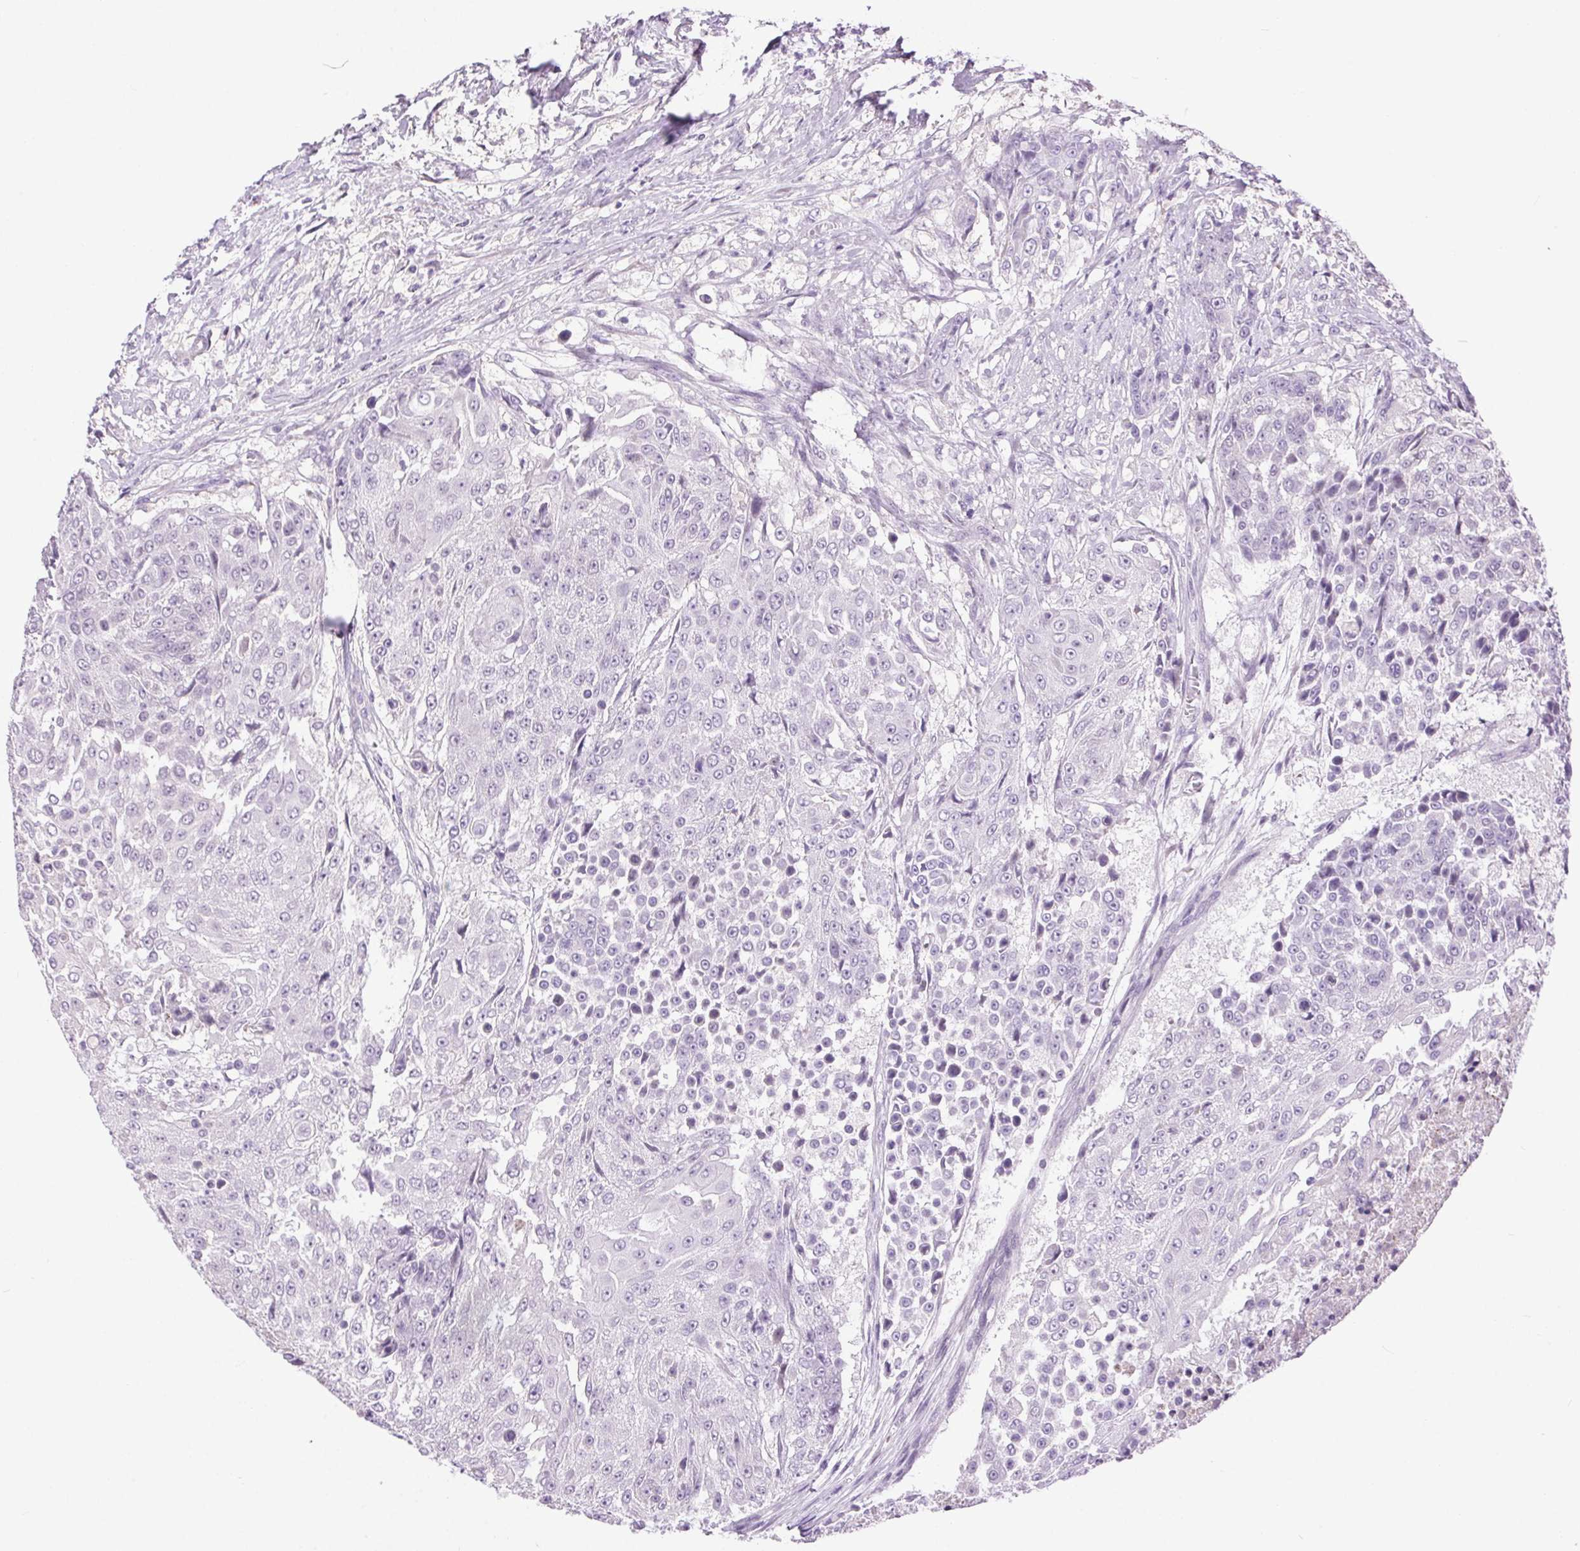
{"staining": {"intensity": "negative", "quantity": "none", "location": "none"}, "tissue": "urothelial cancer", "cell_type": "Tumor cells", "image_type": "cancer", "snomed": [{"axis": "morphology", "description": "Urothelial carcinoma, High grade"}, {"axis": "topography", "description": "Urinary bladder"}], "caption": "Immunohistochemistry (IHC) image of neoplastic tissue: urothelial cancer stained with DAB reveals no significant protein positivity in tumor cells.", "gene": "SYT11", "patient": {"sex": "female", "age": 63}}